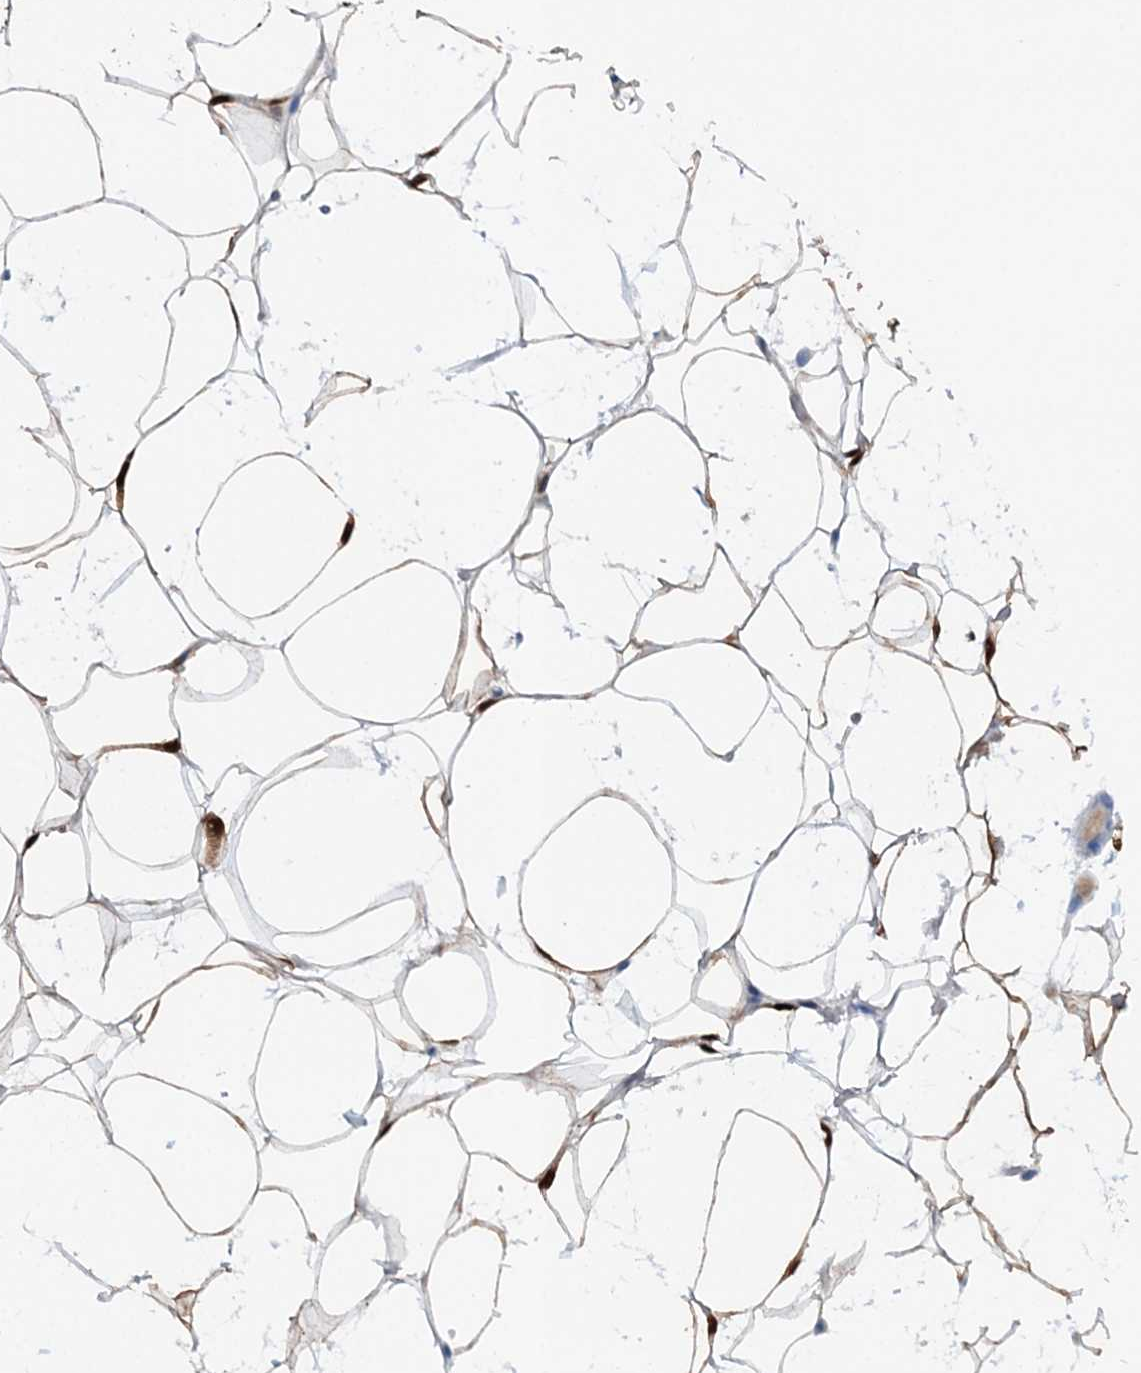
{"staining": {"intensity": "moderate", "quantity": "25%-75%", "location": "cytoplasmic/membranous"}, "tissue": "adipose tissue", "cell_type": "Adipocytes", "image_type": "normal", "snomed": [{"axis": "morphology", "description": "Normal tissue, NOS"}, {"axis": "topography", "description": "Breast"}], "caption": "Approximately 25%-75% of adipocytes in normal adipose tissue exhibit moderate cytoplasmic/membranous protein positivity as visualized by brown immunohistochemical staining.", "gene": "ASCL4", "patient": {"sex": "female", "age": 26}}